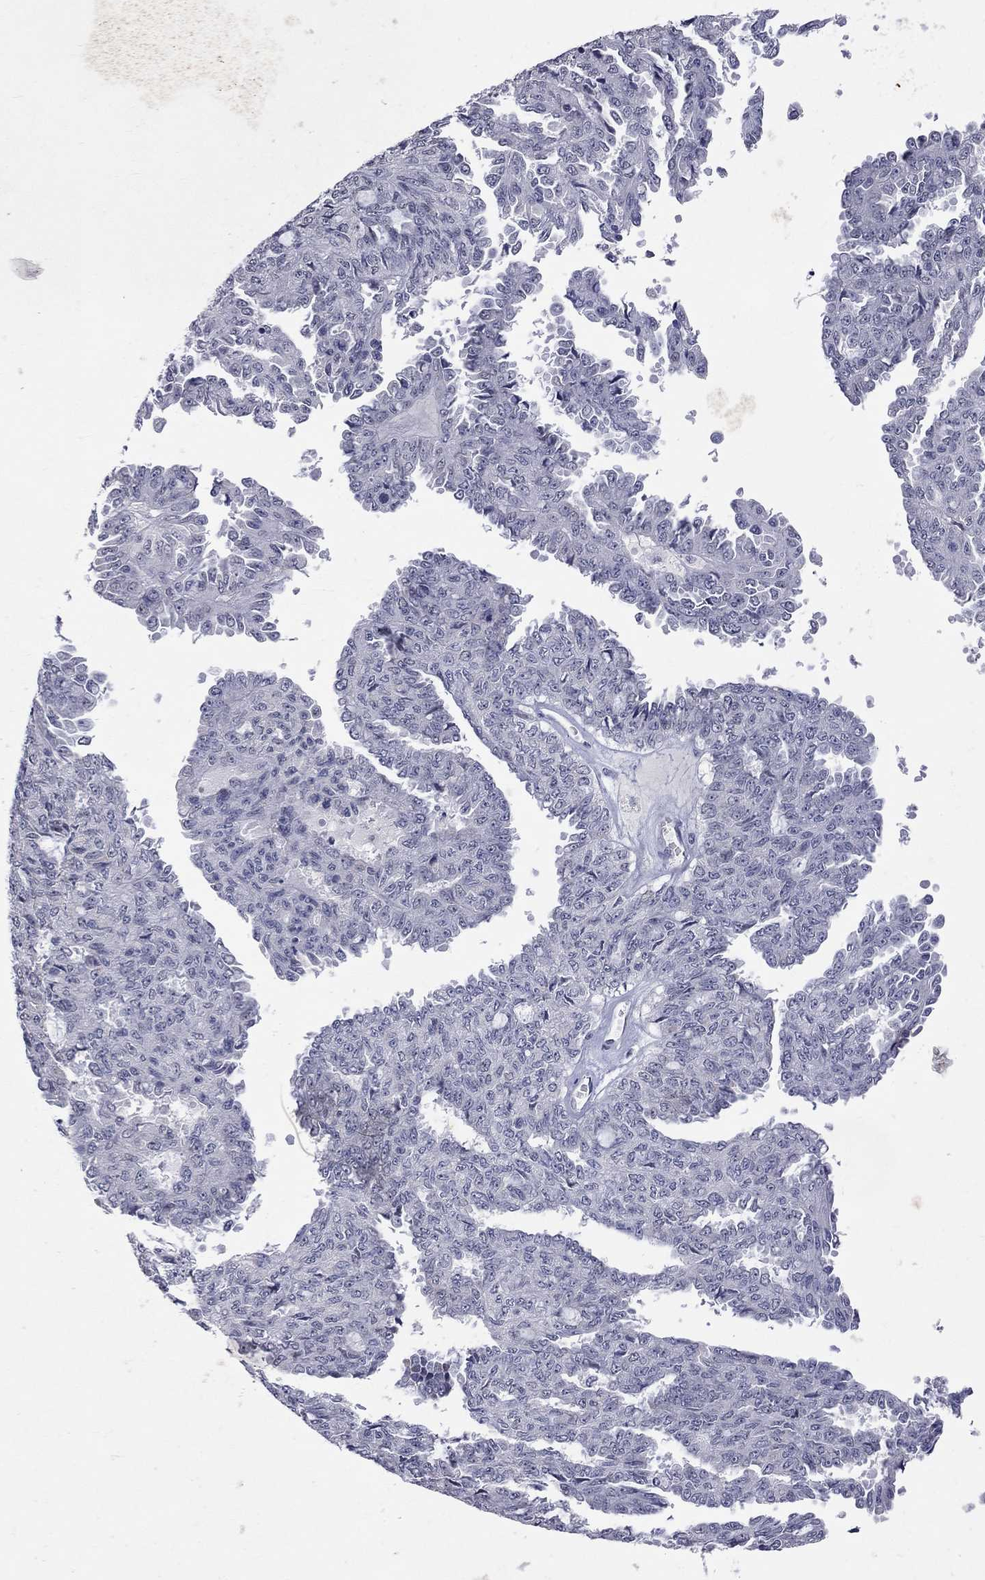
{"staining": {"intensity": "negative", "quantity": "none", "location": "none"}, "tissue": "ovarian cancer", "cell_type": "Tumor cells", "image_type": "cancer", "snomed": [{"axis": "morphology", "description": "Cystadenocarcinoma, serous, NOS"}, {"axis": "topography", "description": "Ovary"}], "caption": "Tumor cells are negative for brown protein staining in ovarian serous cystadenocarcinoma.", "gene": "TMEM143", "patient": {"sex": "female", "age": 71}}